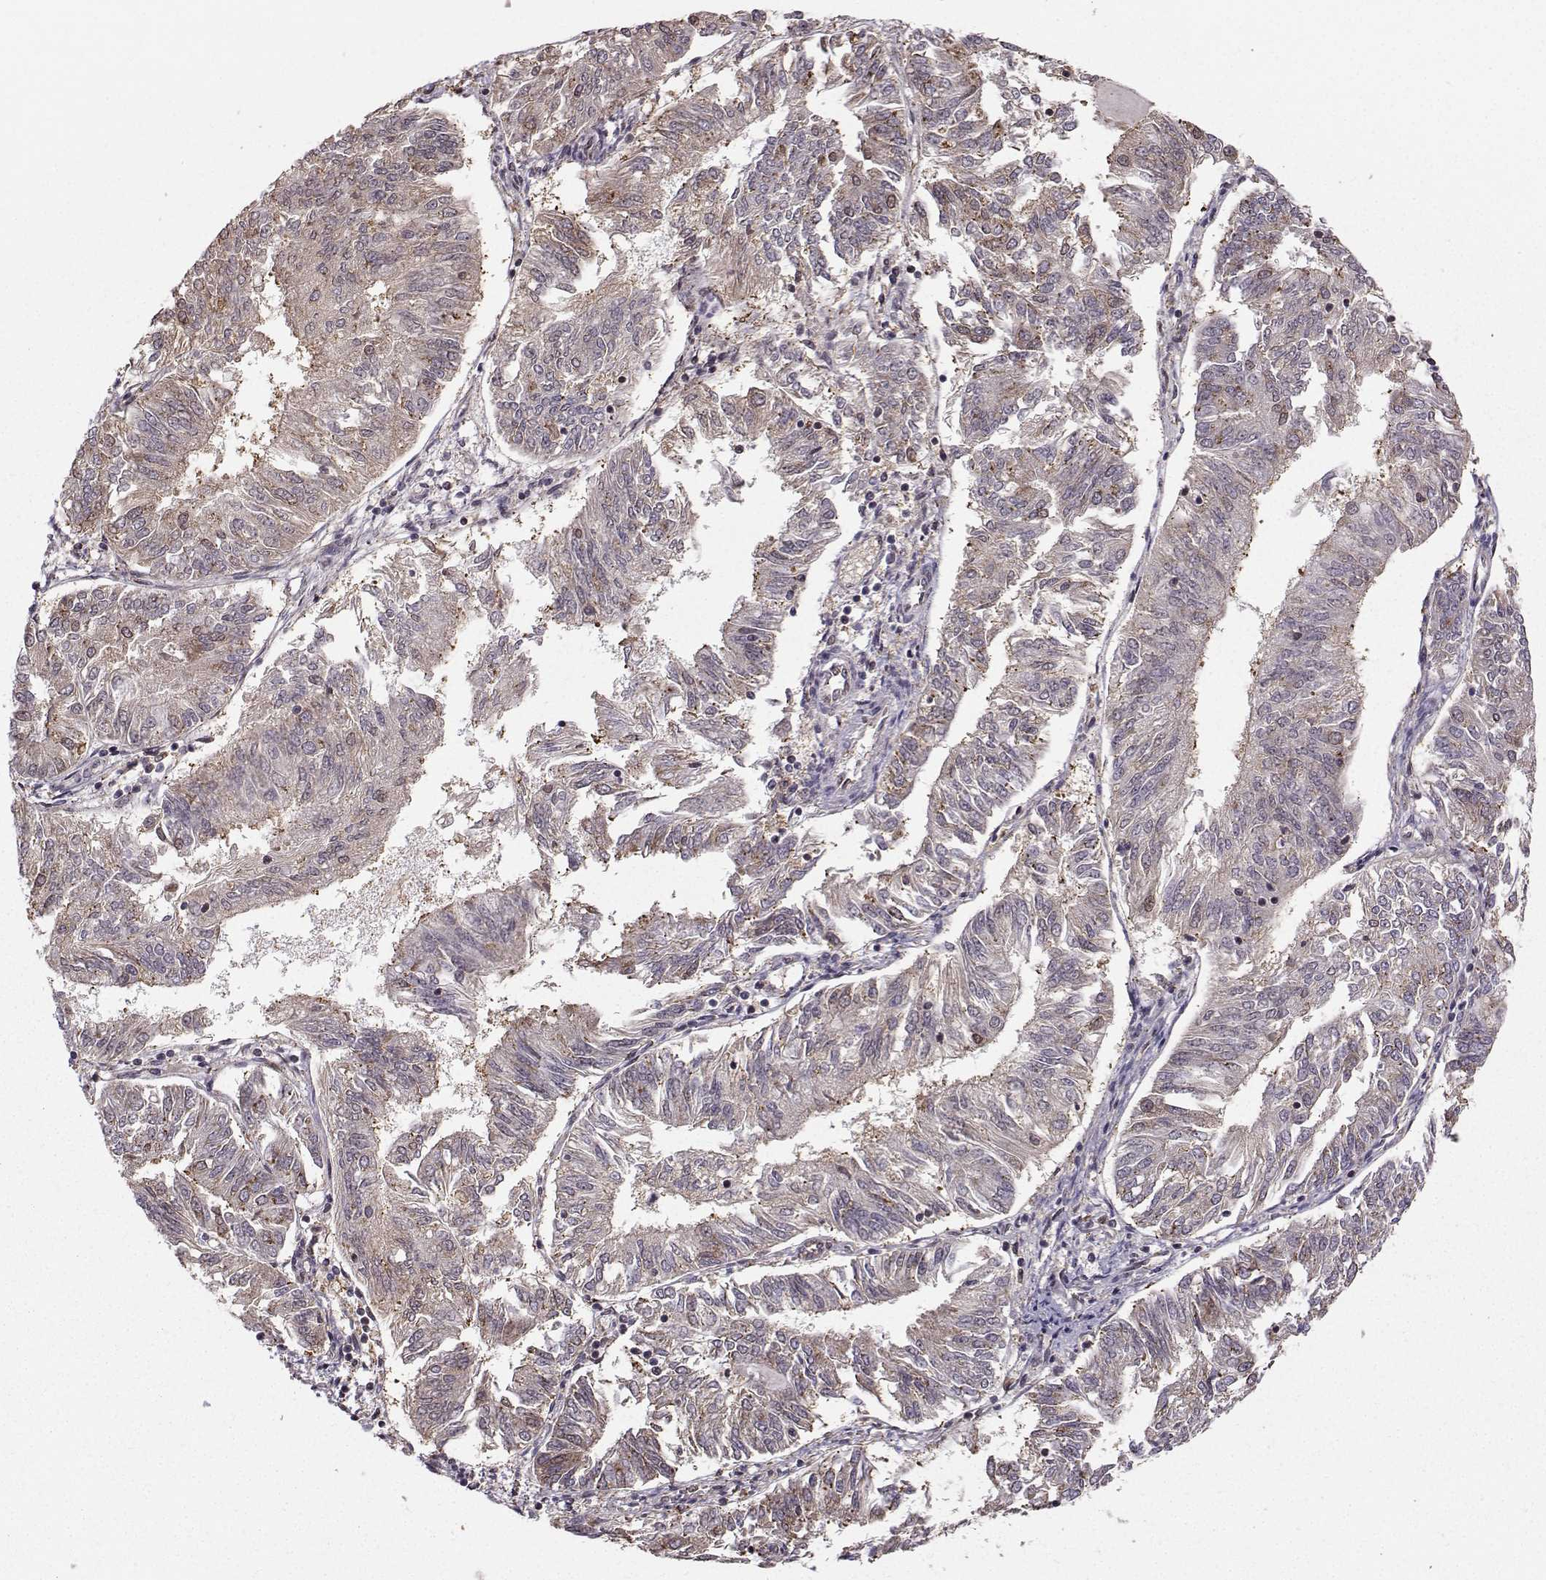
{"staining": {"intensity": "weak", "quantity": "<25%", "location": "cytoplasmic/membranous"}, "tissue": "endometrial cancer", "cell_type": "Tumor cells", "image_type": "cancer", "snomed": [{"axis": "morphology", "description": "Adenocarcinoma, NOS"}, {"axis": "topography", "description": "Endometrium"}], "caption": "Immunohistochemistry of adenocarcinoma (endometrial) demonstrates no expression in tumor cells.", "gene": "EZH1", "patient": {"sex": "female", "age": 58}}